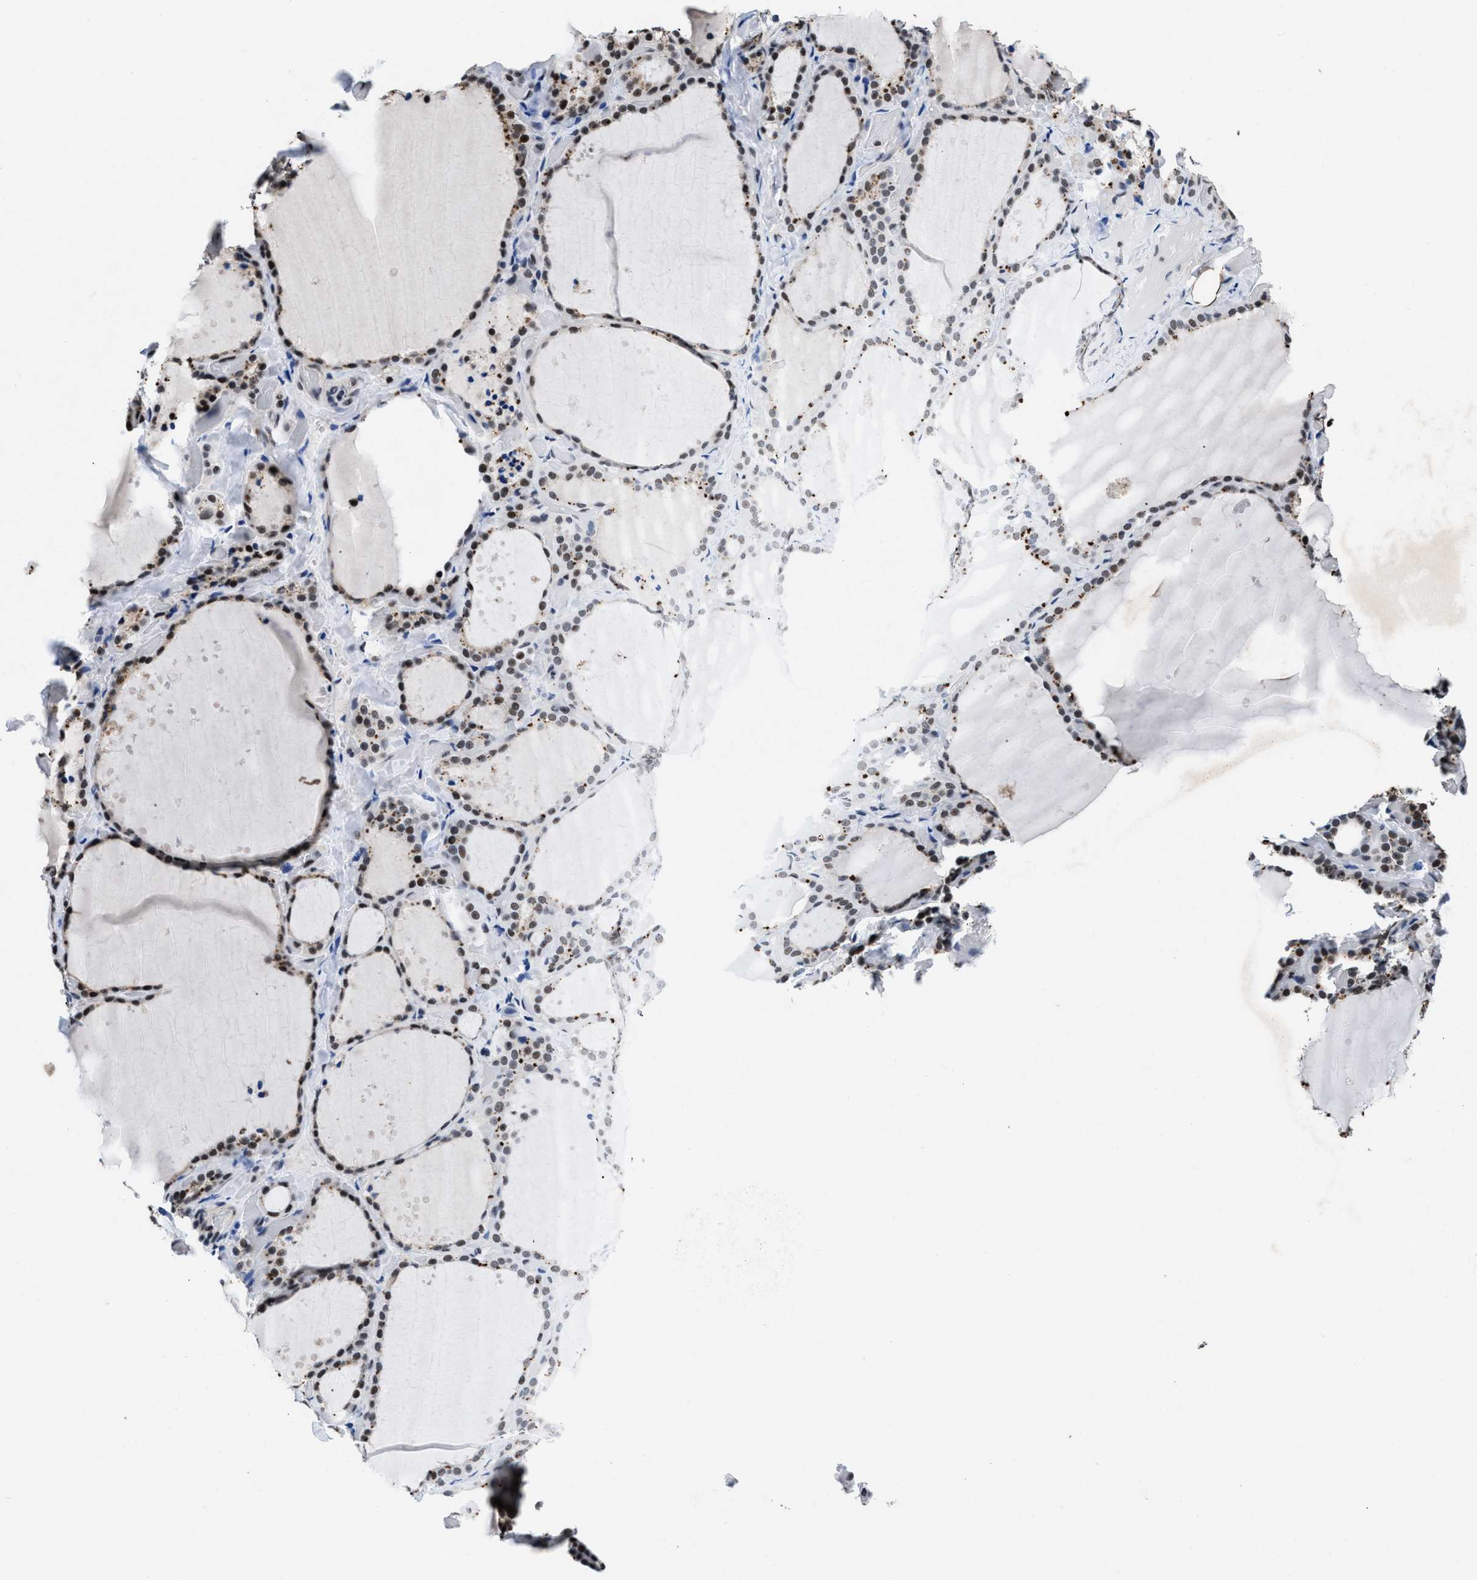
{"staining": {"intensity": "moderate", "quantity": ">75%", "location": "nuclear"}, "tissue": "thyroid gland", "cell_type": "Glandular cells", "image_type": "normal", "snomed": [{"axis": "morphology", "description": "Normal tissue, NOS"}, {"axis": "topography", "description": "Thyroid gland"}], "caption": "Immunohistochemical staining of unremarkable human thyroid gland shows moderate nuclear protein expression in about >75% of glandular cells.", "gene": "WDR81", "patient": {"sex": "female", "age": 44}}